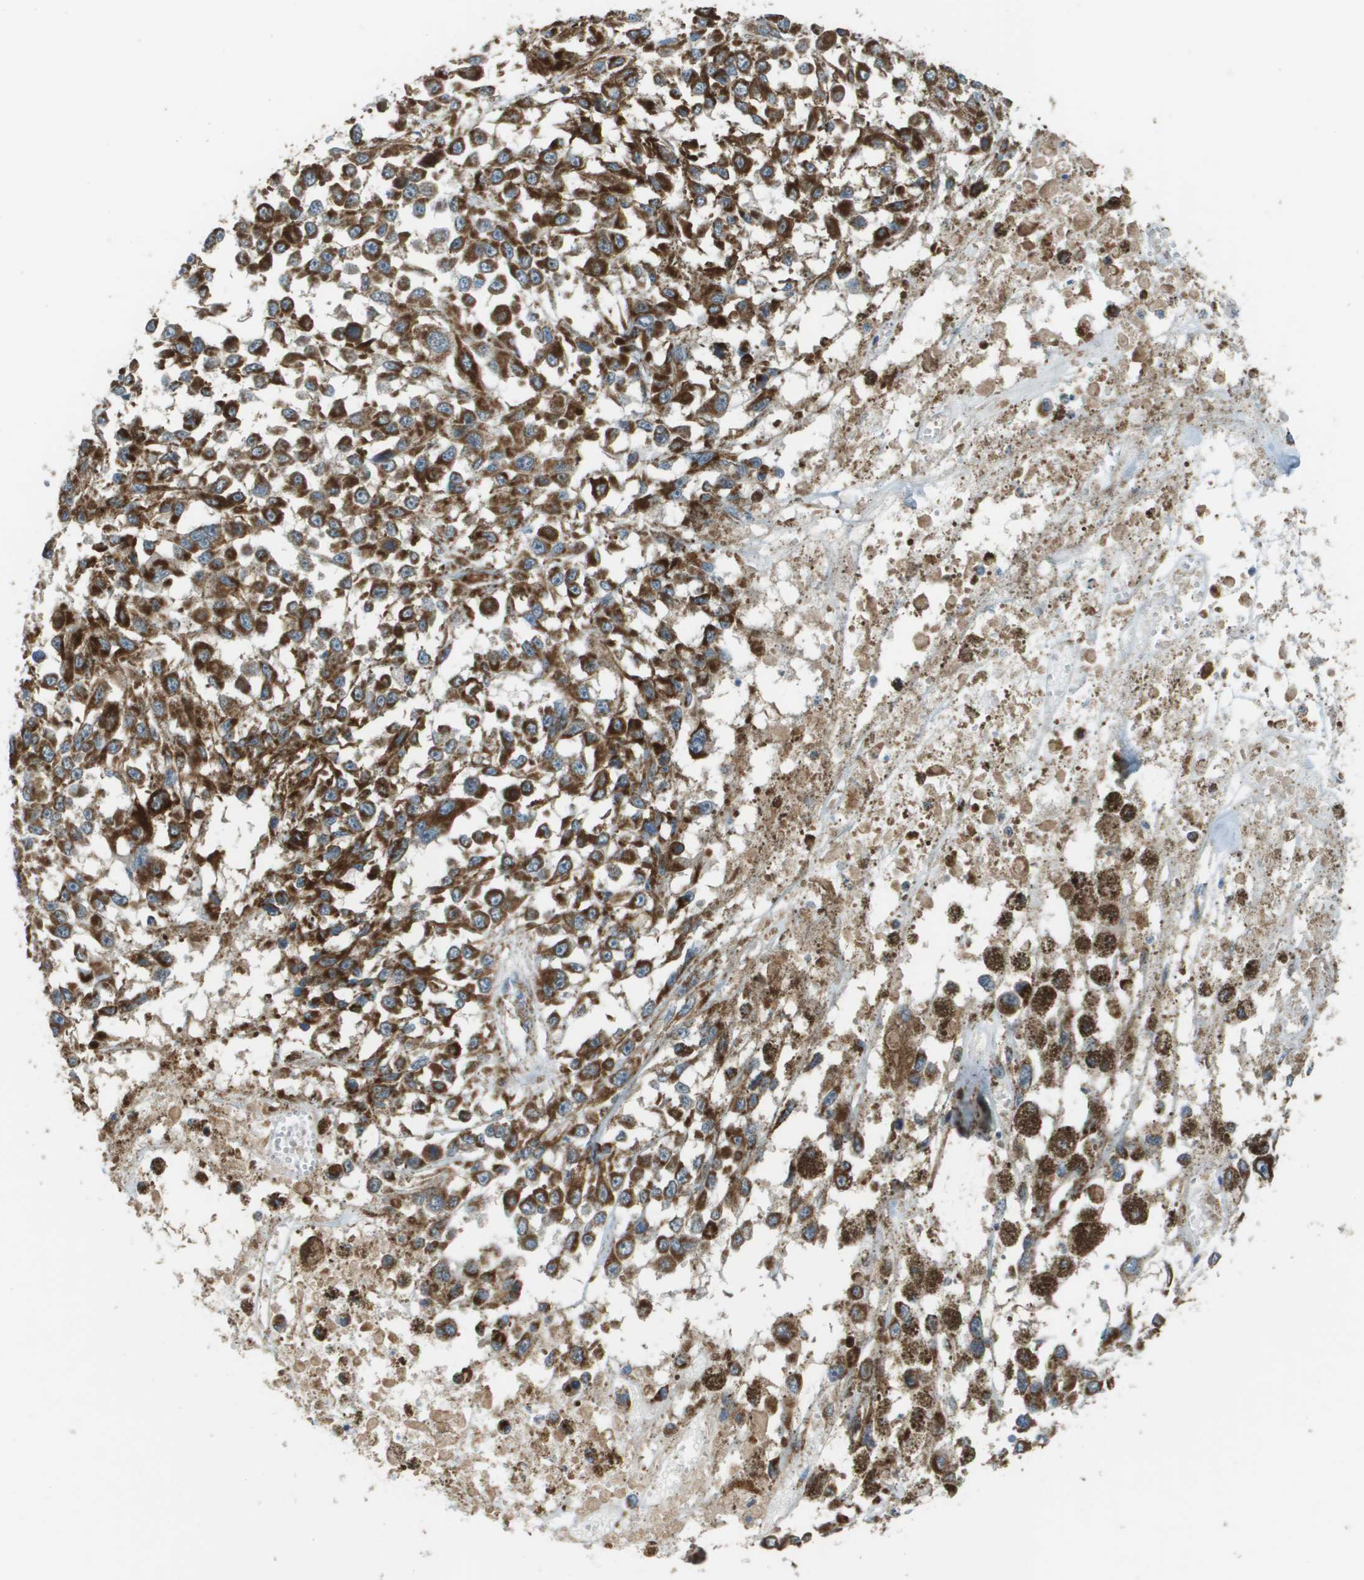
{"staining": {"intensity": "strong", "quantity": ">75%", "location": "cytoplasmic/membranous"}, "tissue": "melanoma", "cell_type": "Tumor cells", "image_type": "cancer", "snomed": [{"axis": "morphology", "description": "Malignant melanoma, Metastatic site"}, {"axis": "topography", "description": "Lymph node"}], "caption": "There is high levels of strong cytoplasmic/membranous positivity in tumor cells of malignant melanoma (metastatic site), as demonstrated by immunohistochemical staining (brown color).", "gene": "FH", "patient": {"sex": "male", "age": 59}}